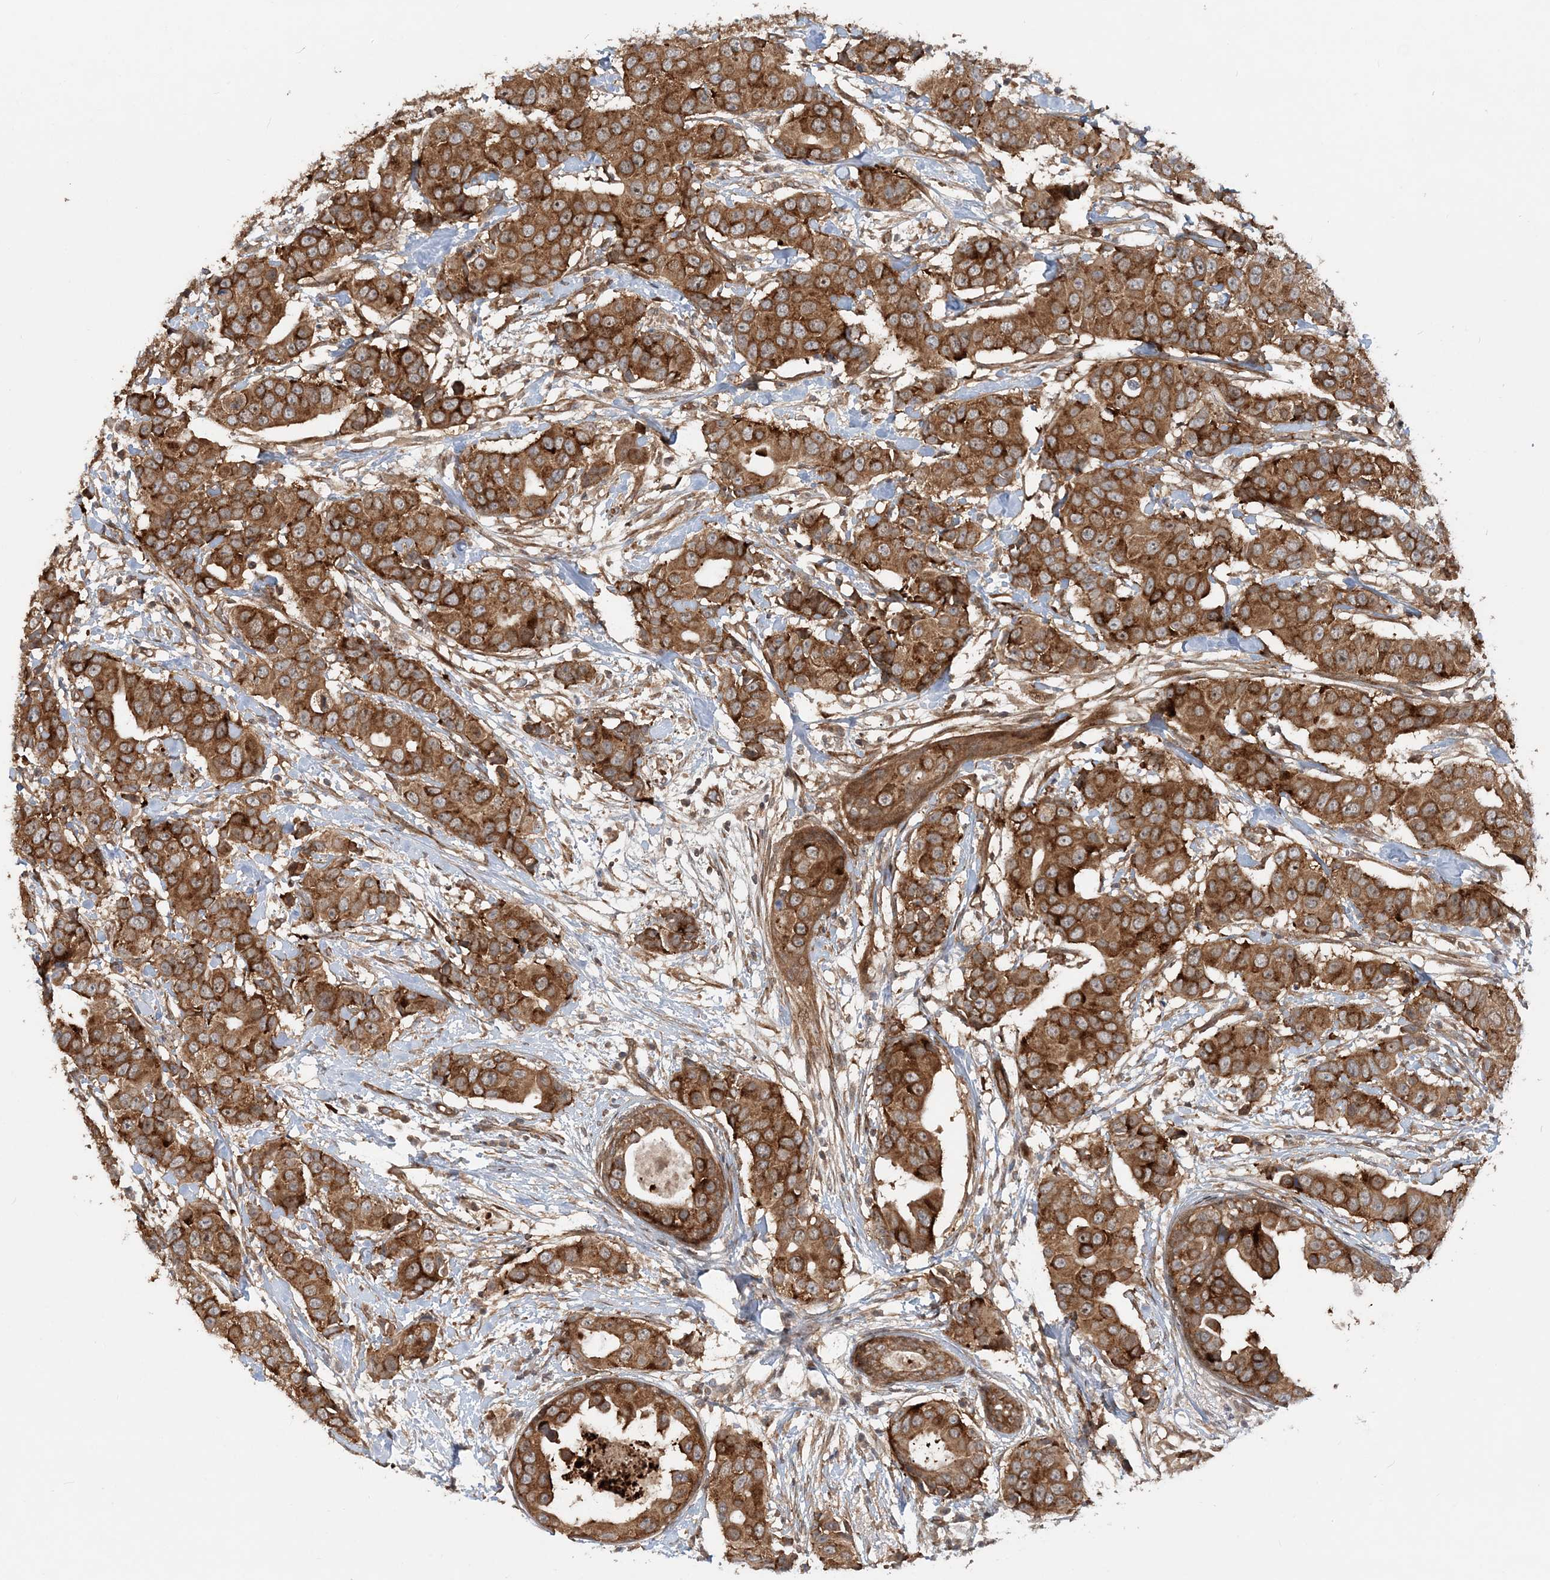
{"staining": {"intensity": "strong", "quantity": ">75%", "location": "cytoplasmic/membranous"}, "tissue": "breast cancer", "cell_type": "Tumor cells", "image_type": "cancer", "snomed": [{"axis": "morphology", "description": "Normal tissue, NOS"}, {"axis": "morphology", "description": "Duct carcinoma"}, {"axis": "topography", "description": "Breast"}], "caption": "A high amount of strong cytoplasmic/membranous expression is seen in about >75% of tumor cells in breast cancer (infiltrating ductal carcinoma) tissue.", "gene": "GEMIN5", "patient": {"sex": "female", "age": 39}}